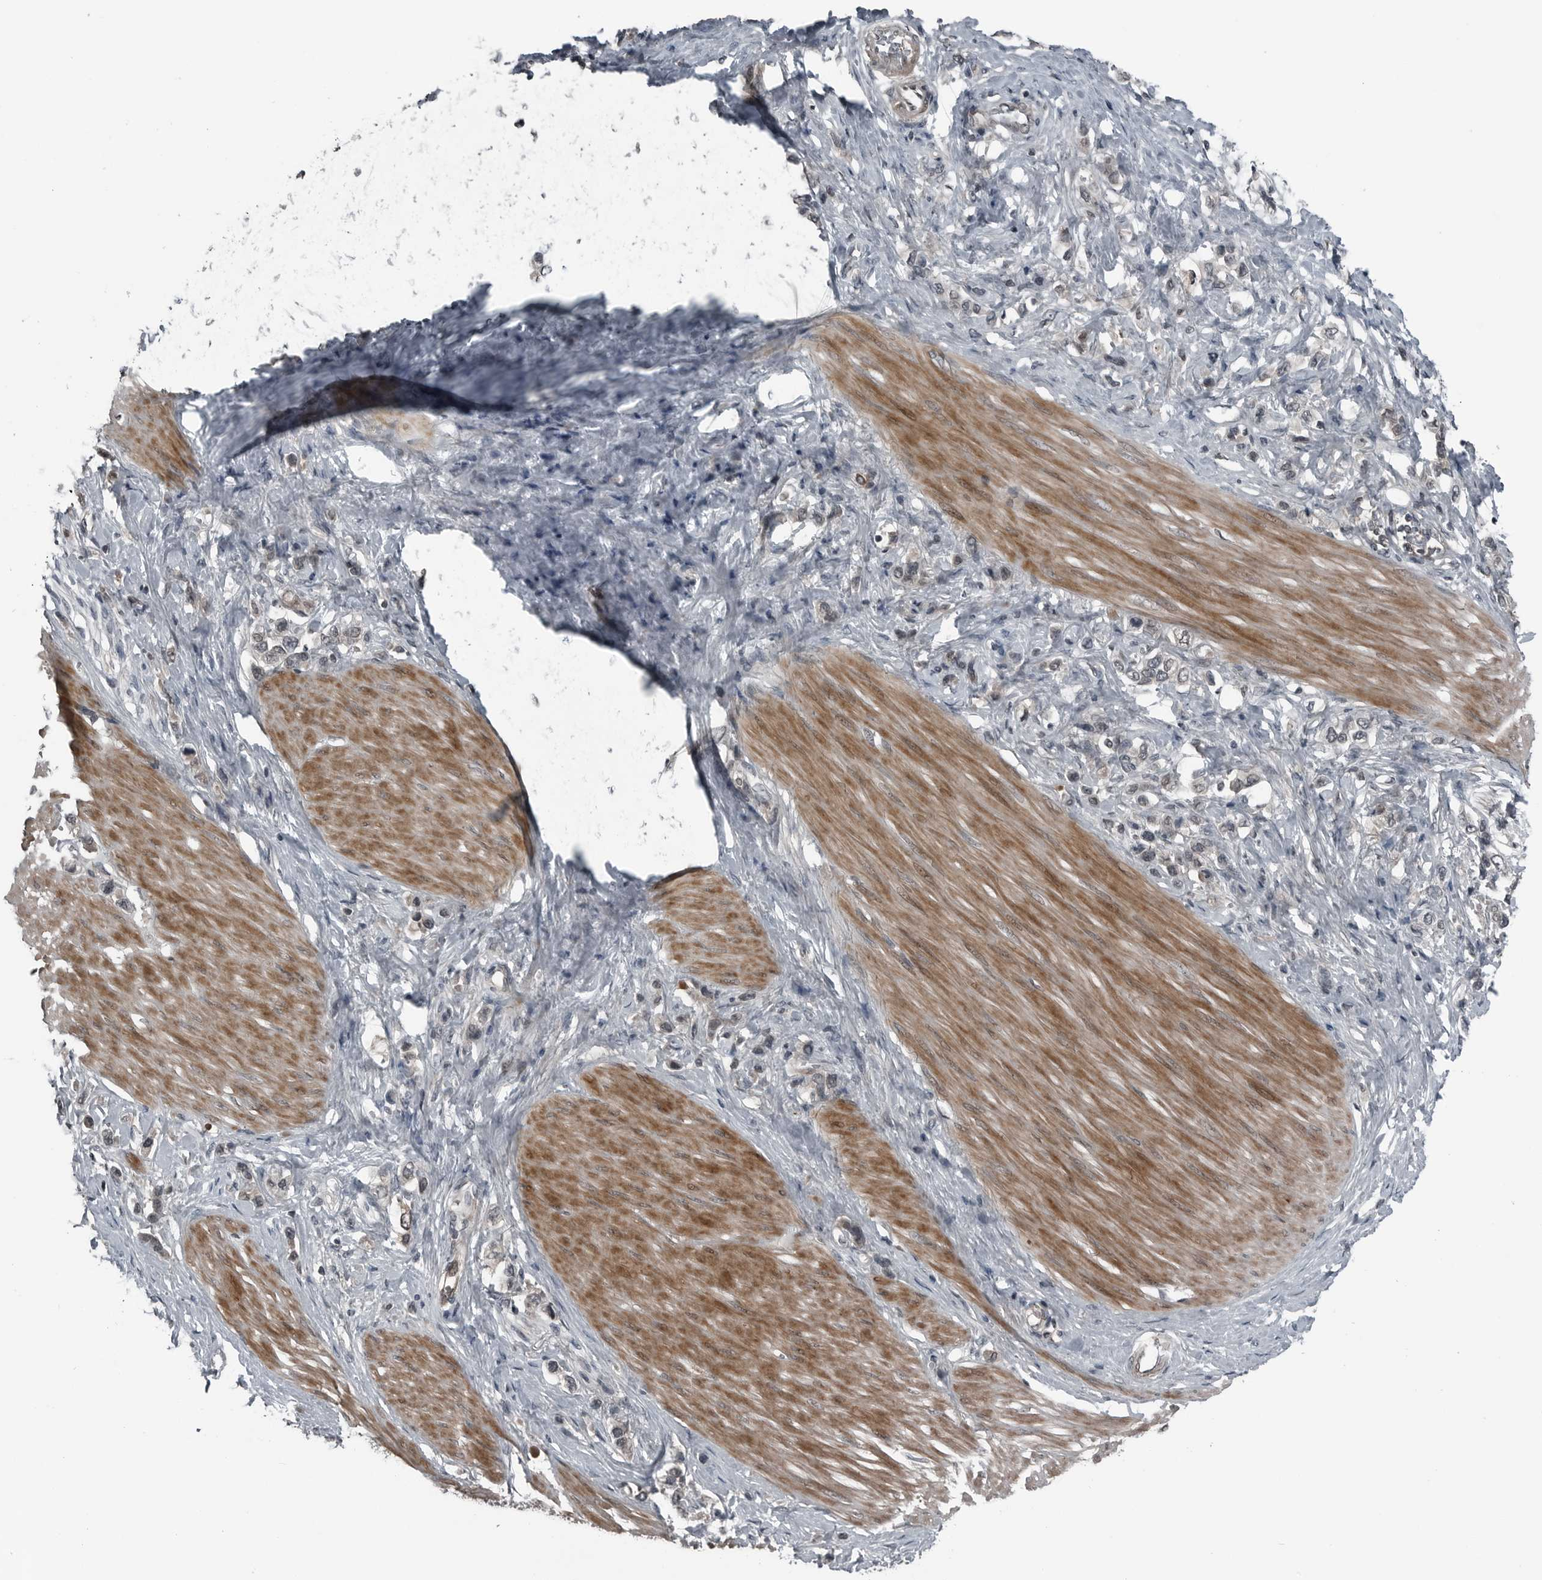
{"staining": {"intensity": "negative", "quantity": "none", "location": "none"}, "tissue": "stomach cancer", "cell_type": "Tumor cells", "image_type": "cancer", "snomed": [{"axis": "morphology", "description": "Adenocarcinoma, NOS"}, {"axis": "topography", "description": "Stomach"}], "caption": "Stomach cancer (adenocarcinoma) was stained to show a protein in brown. There is no significant positivity in tumor cells. The staining was performed using DAB (3,3'-diaminobenzidine) to visualize the protein expression in brown, while the nuclei were stained in blue with hematoxylin (Magnification: 20x).", "gene": "GAK", "patient": {"sex": "female", "age": 65}}